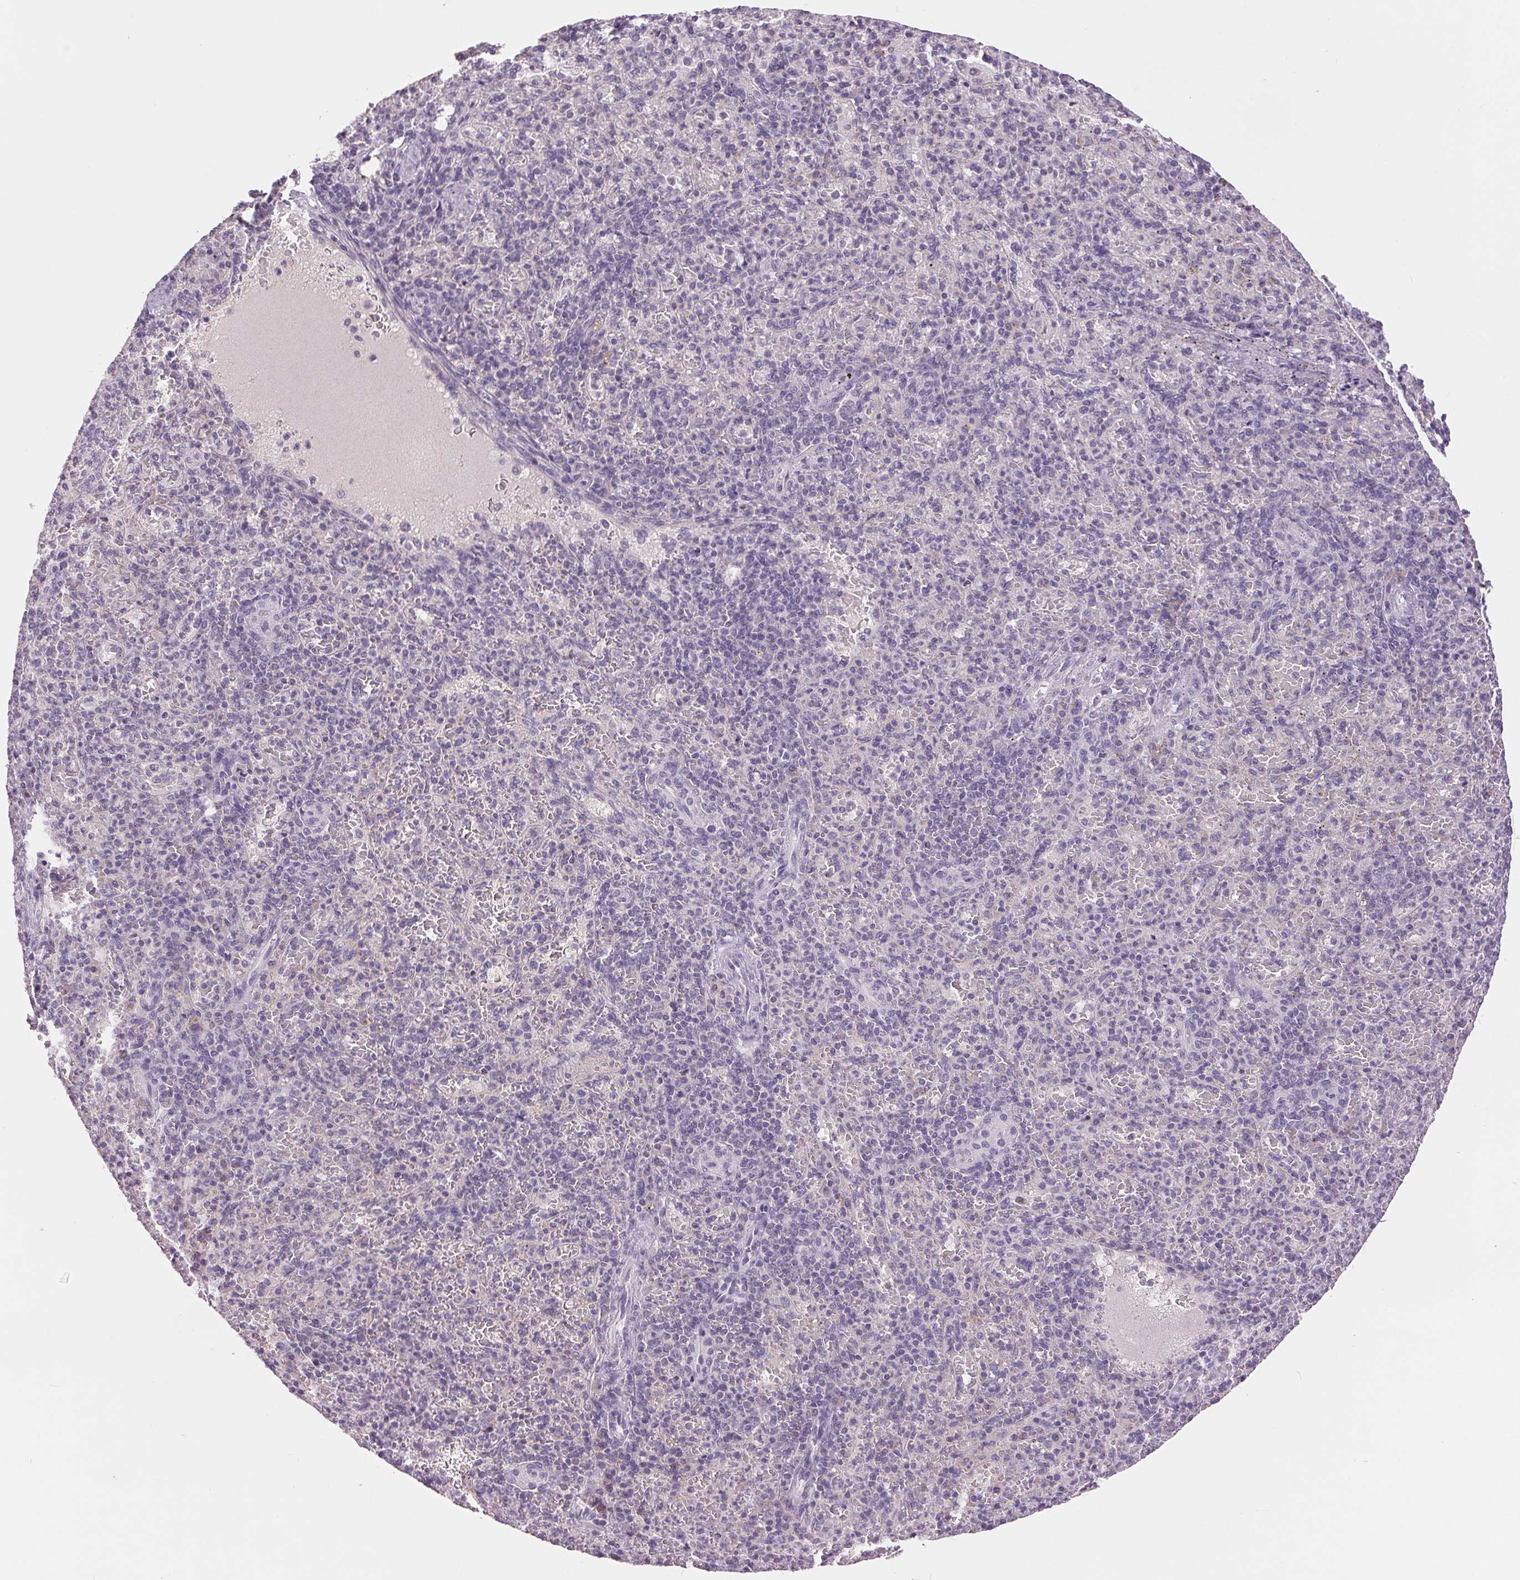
{"staining": {"intensity": "negative", "quantity": "none", "location": "none"}, "tissue": "spleen", "cell_type": "Cells in red pulp", "image_type": "normal", "snomed": [{"axis": "morphology", "description": "Normal tissue, NOS"}, {"axis": "topography", "description": "Spleen"}], "caption": "DAB (3,3'-diaminobenzidine) immunohistochemical staining of normal human spleen demonstrates no significant positivity in cells in red pulp.", "gene": "FXYD4", "patient": {"sex": "female", "age": 74}}